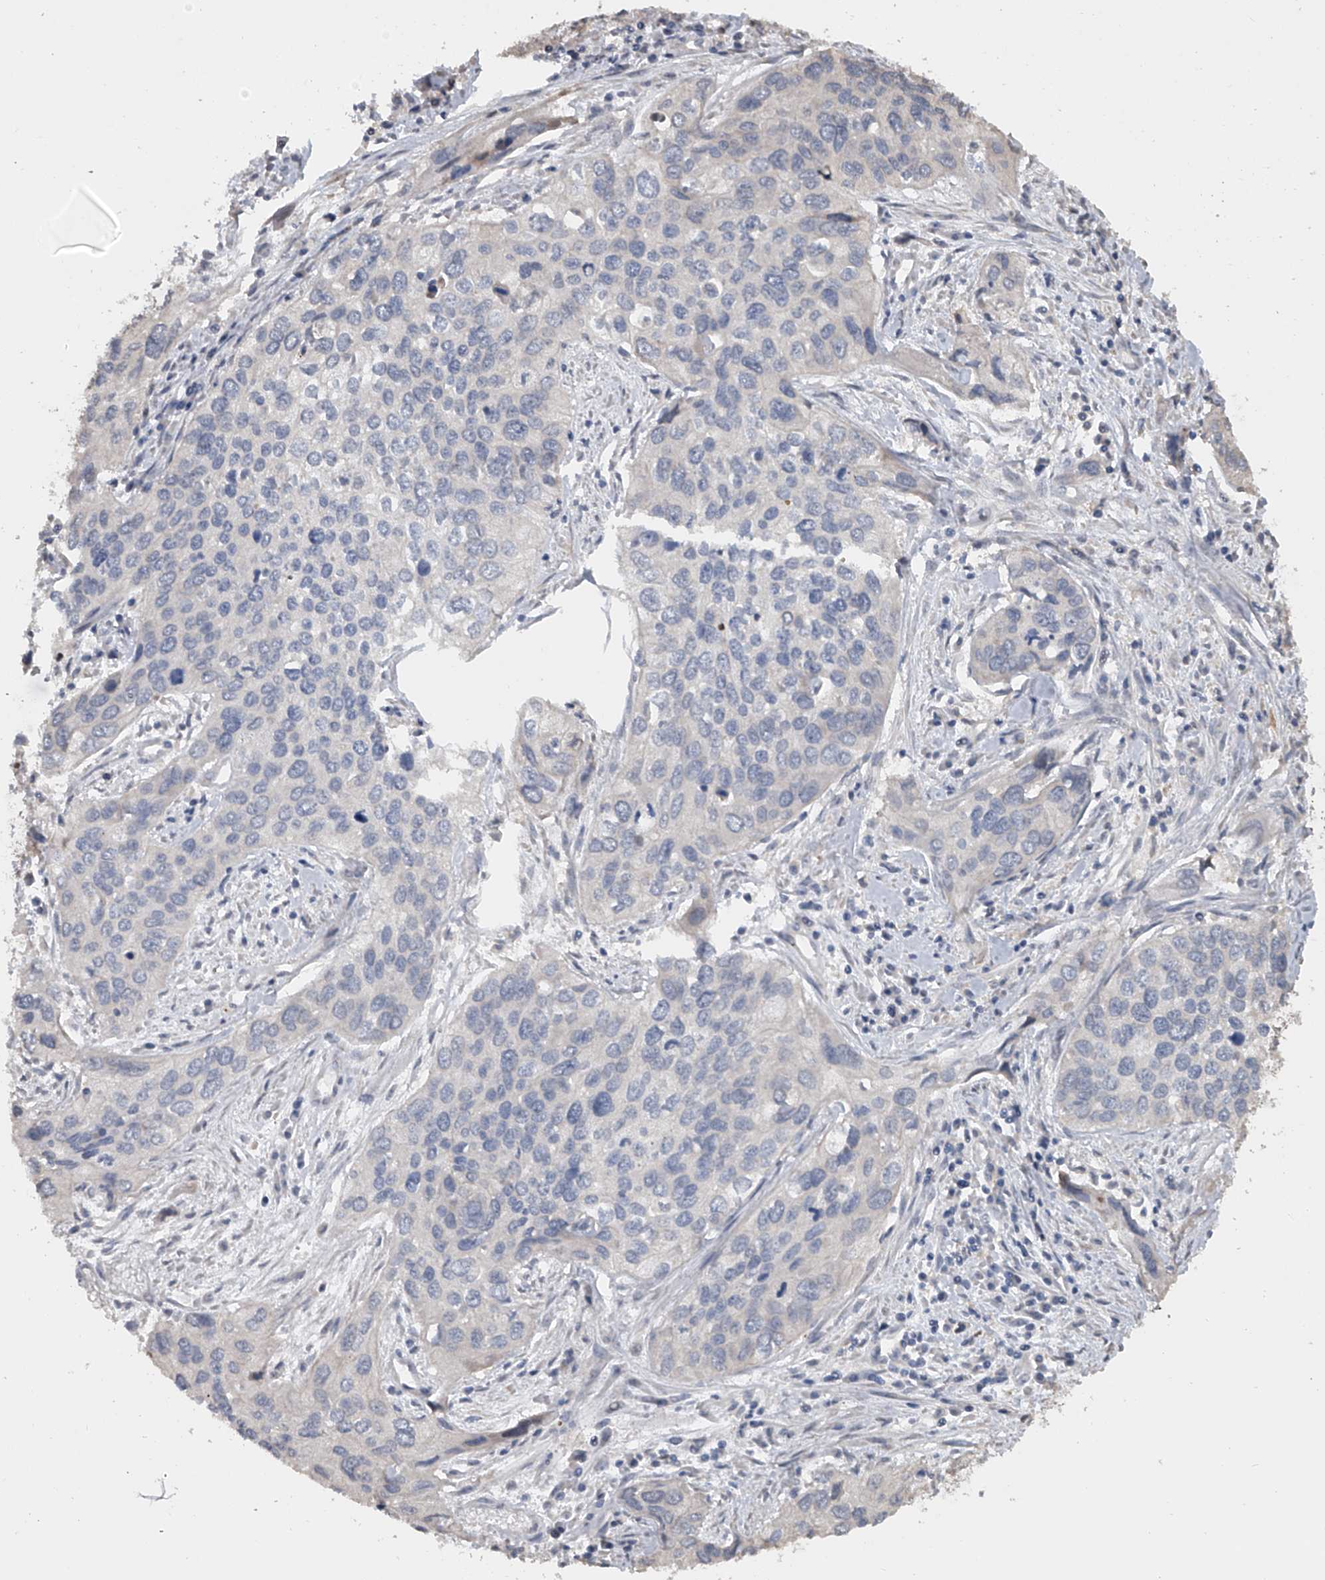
{"staining": {"intensity": "negative", "quantity": "none", "location": "none"}, "tissue": "cervical cancer", "cell_type": "Tumor cells", "image_type": "cancer", "snomed": [{"axis": "morphology", "description": "Squamous cell carcinoma, NOS"}, {"axis": "topography", "description": "Cervix"}], "caption": "Human cervical cancer (squamous cell carcinoma) stained for a protein using immunohistochemistry reveals no expression in tumor cells.", "gene": "DOCK9", "patient": {"sex": "female", "age": 55}}